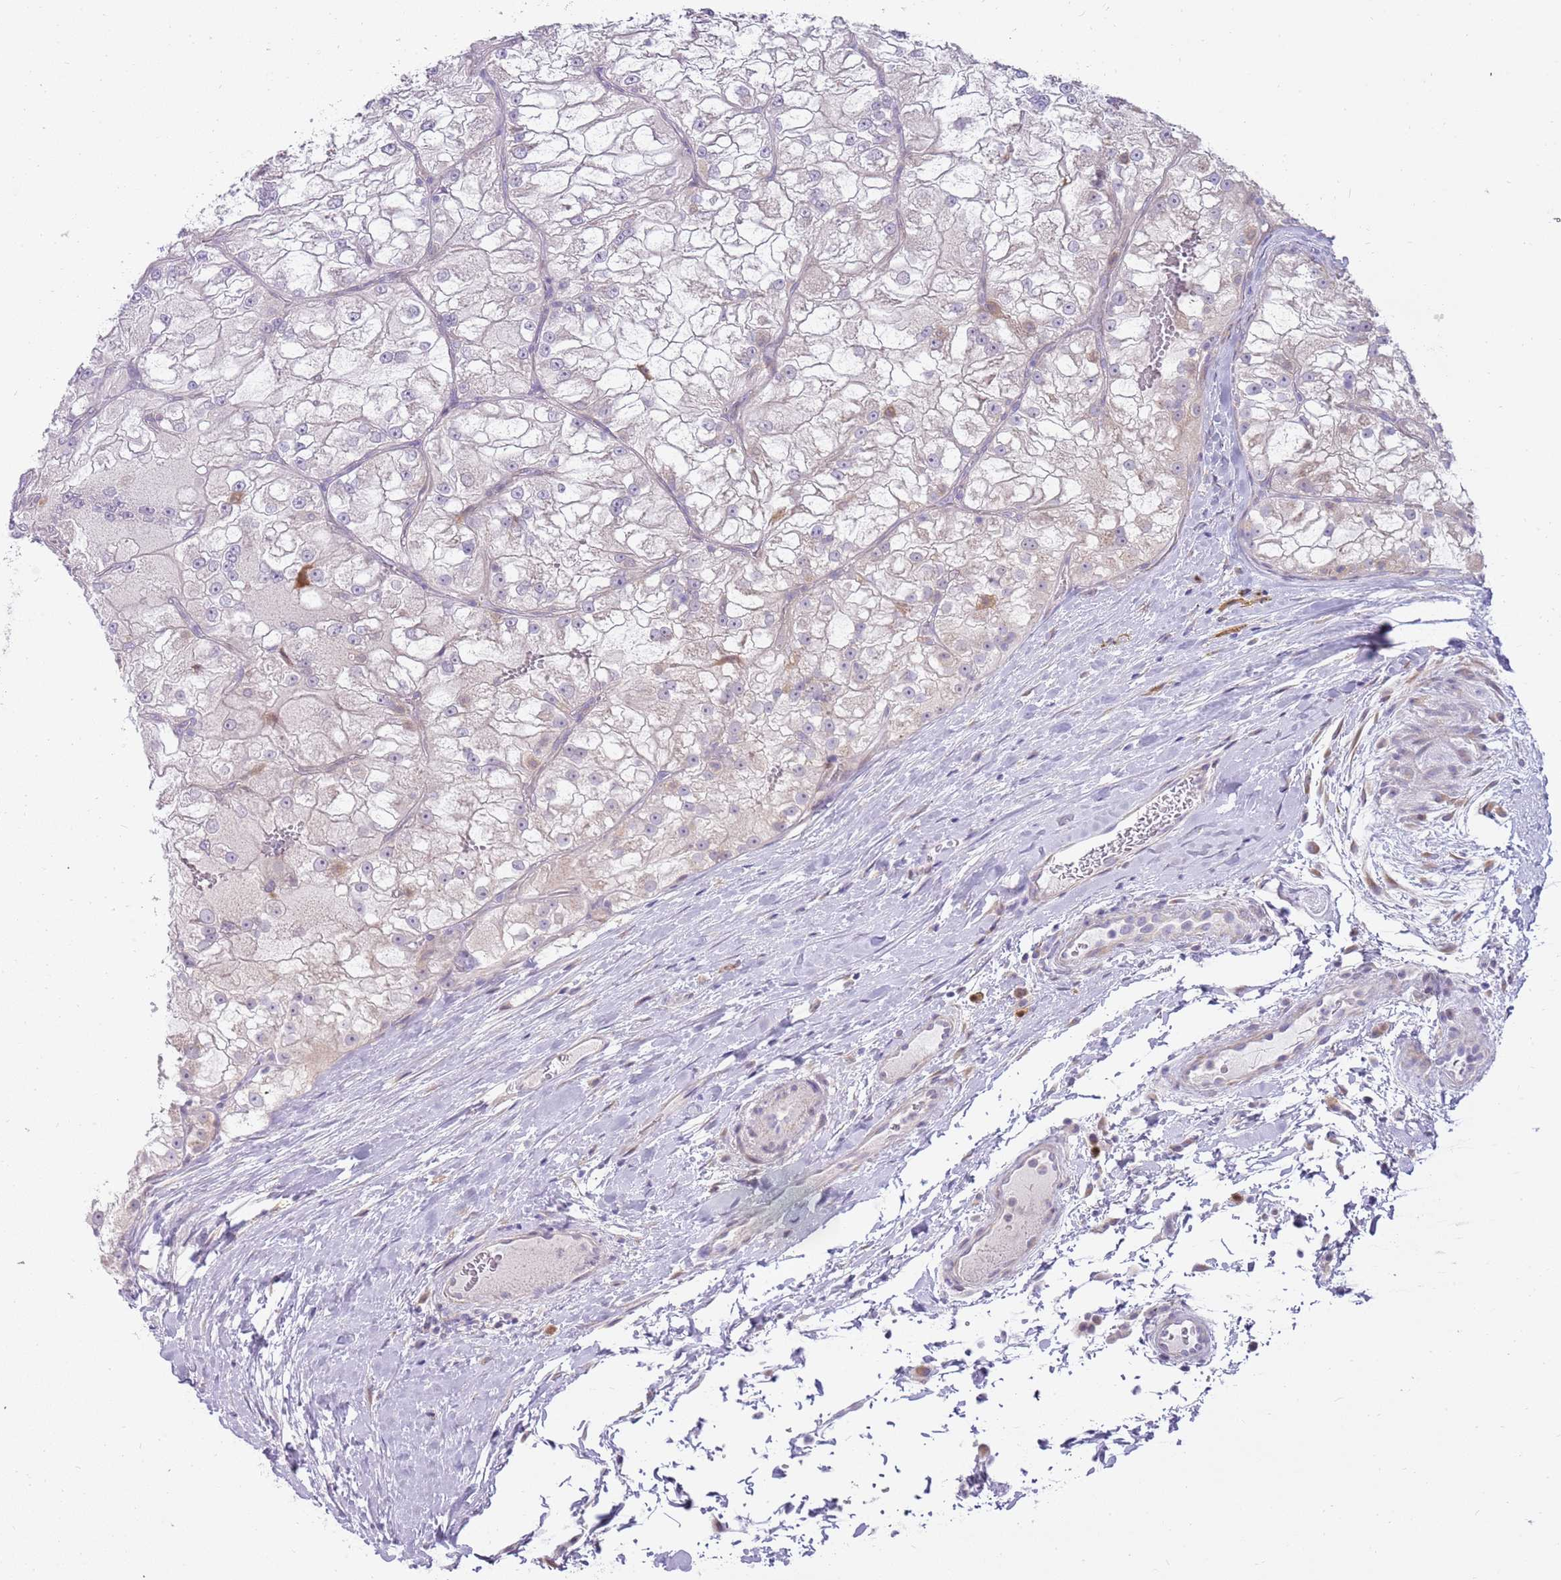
{"staining": {"intensity": "negative", "quantity": "none", "location": "none"}, "tissue": "renal cancer", "cell_type": "Tumor cells", "image_type": "cancer", "snomed": [{"axis": "morphology", "description": "Adenocarcinoma, NOS"}, {"axis": "topography", "description": "Kidney"}], "caption": "The immunohistochemistry (IHC) histopathology image has no significant positivity in tumor cells of renal cancer tissue.", "gene": "DIPK1C", "patient": {"sex": "female", "age": 72}}